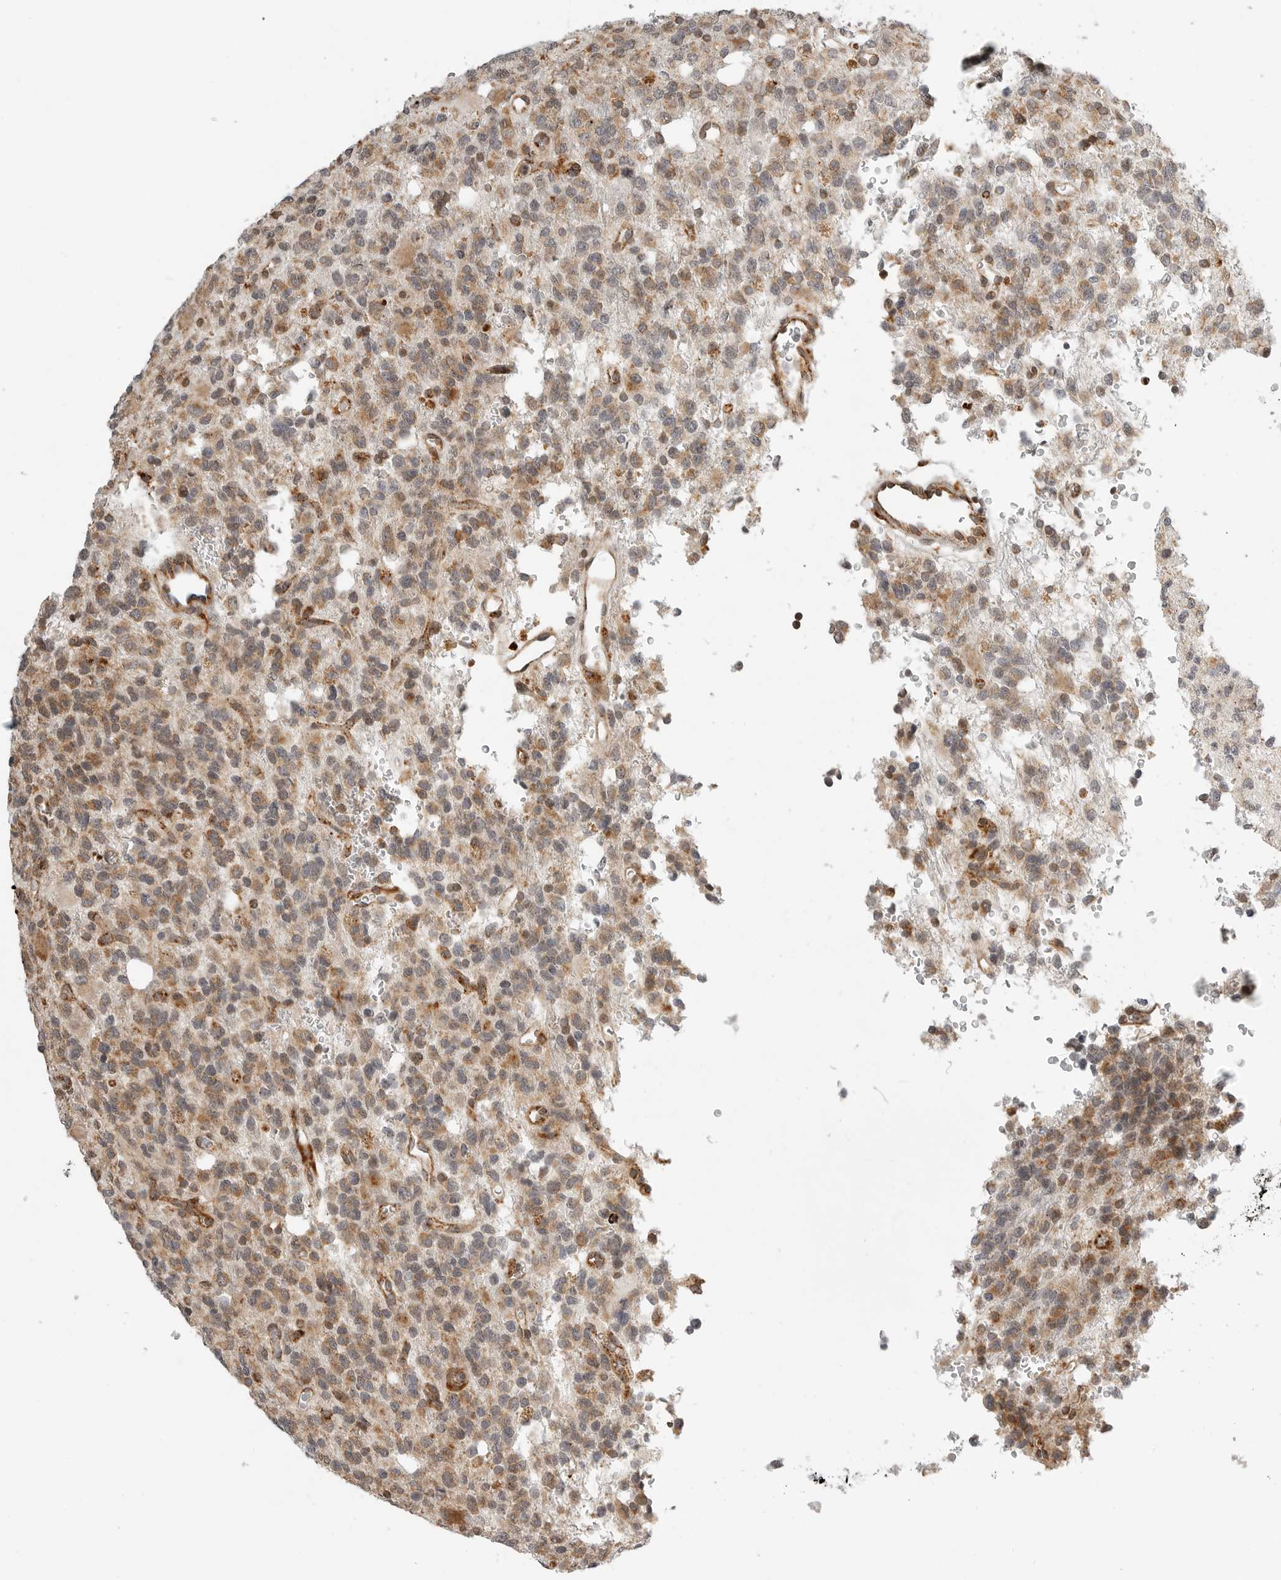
{"staining": {"intensity": "moderate", "quantity": ">75%", "location": "cytoplasmic/membranous"}, "tissue": "glioma", "cell_type": "Tumor cells", "image_type": "cancer", "snomed": [{"axis": "morphology", "description": "Glioma, malignant, High grade"}, {"axis": "topography", "description": "Brain"}], "caption": "The image reveals a brown stain indicating the presence of a protein in the cytoplasmic/membranous of tumor cells in glioma. The staining is performed using DAB brown chromogen to label protein expression. The nuclei are counter-stained blue using hematoxylin.", "gene": "IDUA", "patient": {"sex": "female", "age": 62}}